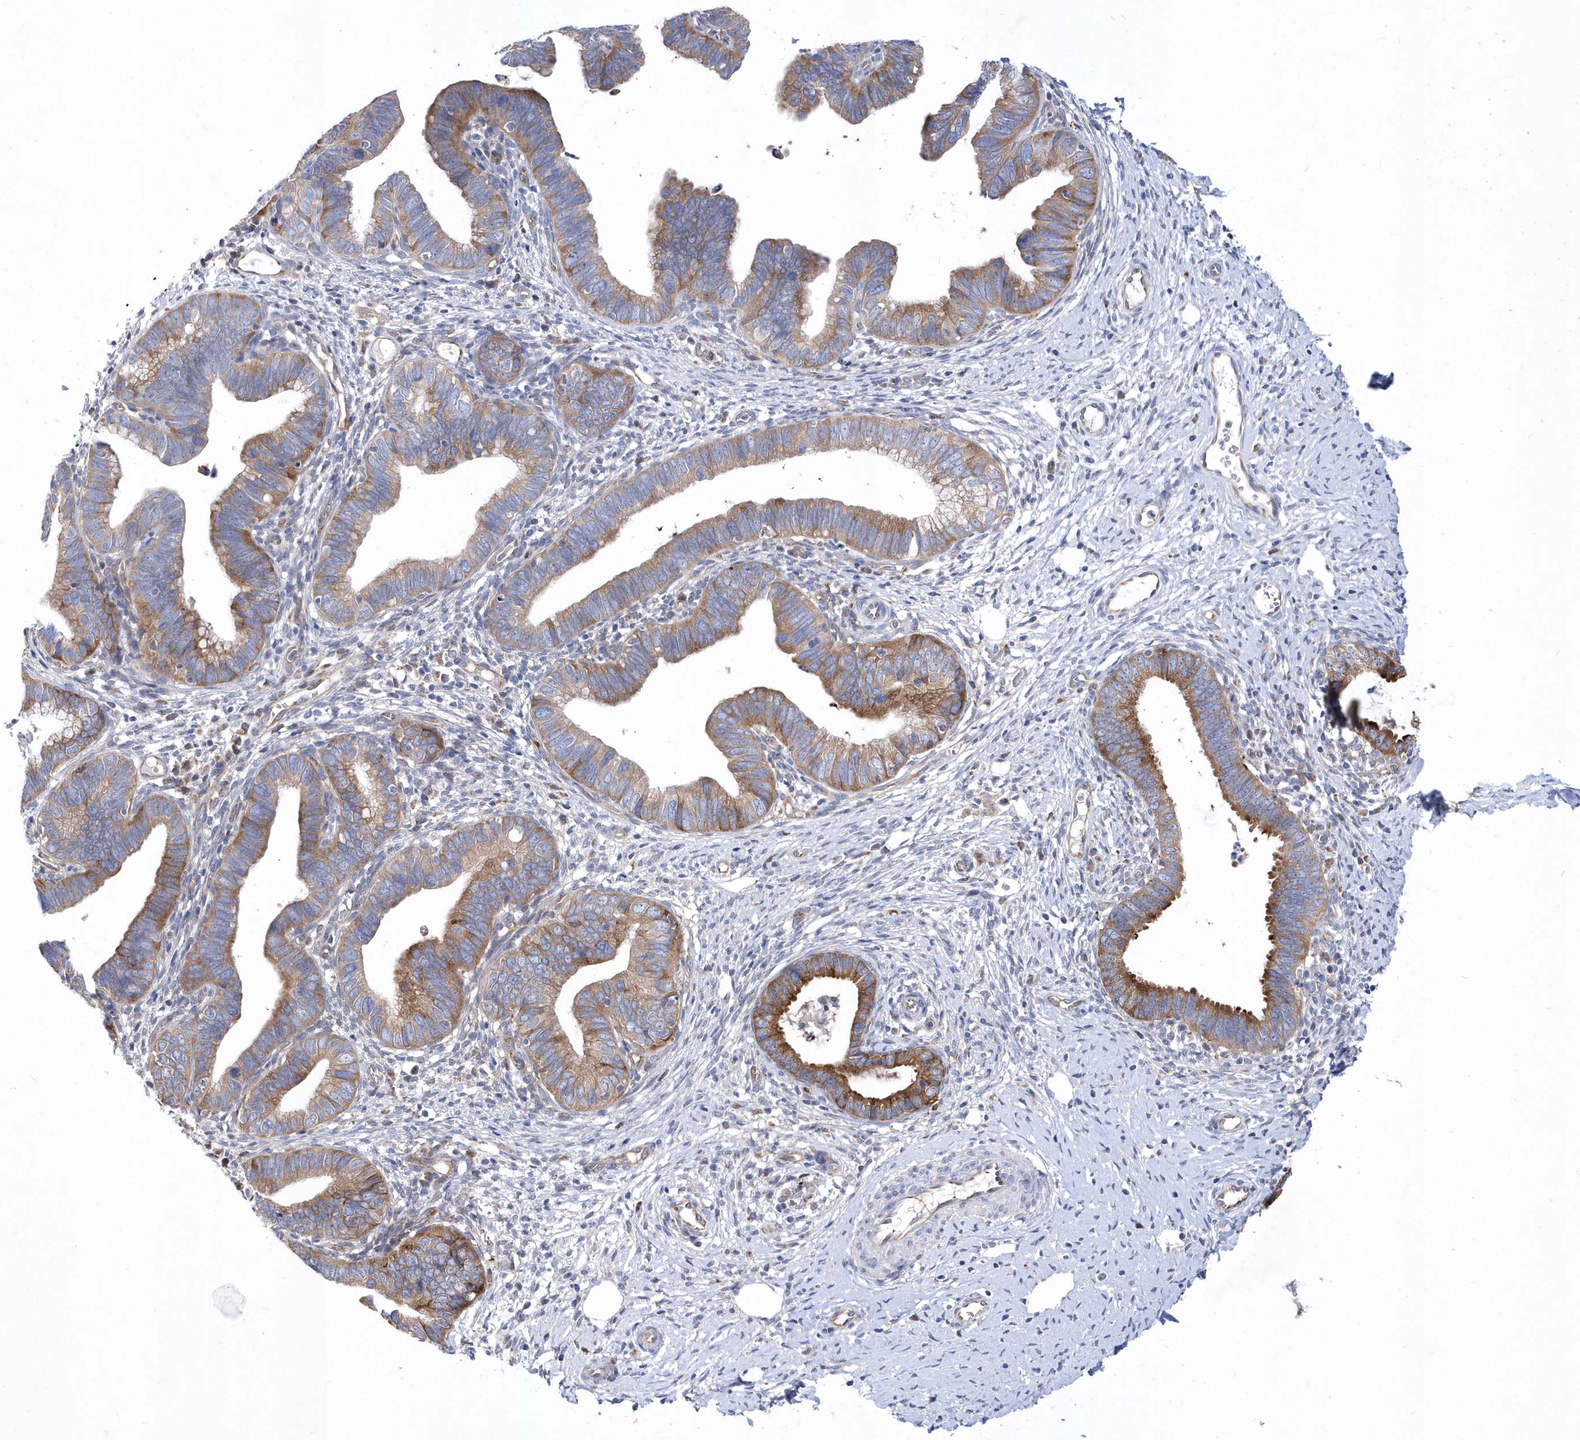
{"staining": {"intensity": "strong", "quantity": "25%-75%", "location": "cytoplasmic/membranous"}, "tissue": "cervical cancer", "cell_type": "Tumor cells", "image_type": "cancer", "snomed": [{"axis": "morphology", "description": "Adenocarcinoma, NOS"}, {"axis": "topography", "description": "Cervix"}], "caption": "This histopathology image exhibits IHC staining of human adenocarcinoma (cervical), with high strong cytoplasmic/membranous staining in approximately 25%-75% of tumor cells.", "gene": "JKAMP", "patient": {"sex": "female", "age": 36}}